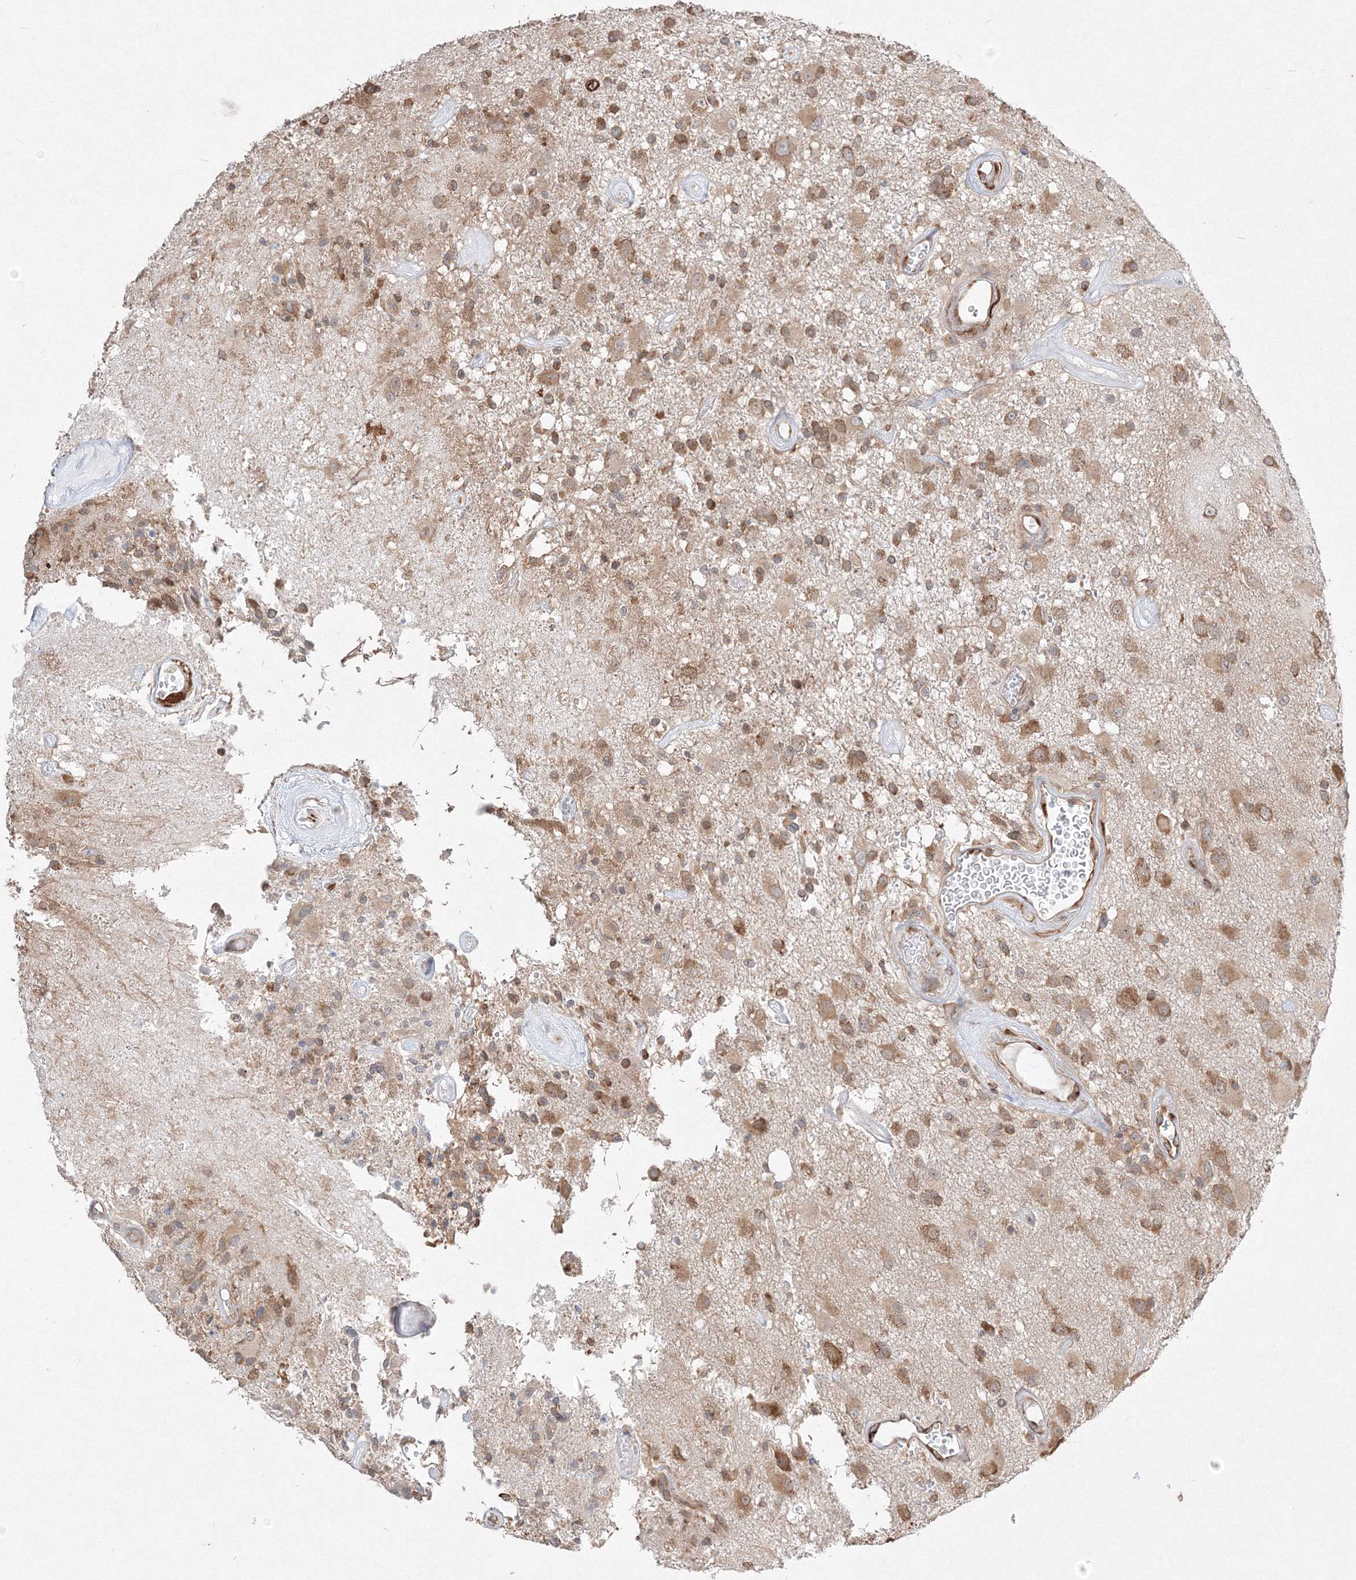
{"staining": {"intensity": "moderate", "quantity": "25%-75%", "location": "cytoplasmic/membranous"}, "tissue": "glioma", "cell_type": "Tumor cells", "image_type": "cancer", "snomed": [{"axis": "morphology", "description": "Glioma, malignant, High grade"}, {"axis": "morphology", "description": "Glioblastoma, NOS"}, {"axis": "topography", "description": "Brain"}], "caption": "Human malignant glioma (high-grade) stained with a brown dye shows moderate cytoplasmic/membranous positive staining in about 25%-75% of tumor cells.", "gene": "FBXL8", "patient": {"sex": "male", "age": 60}}